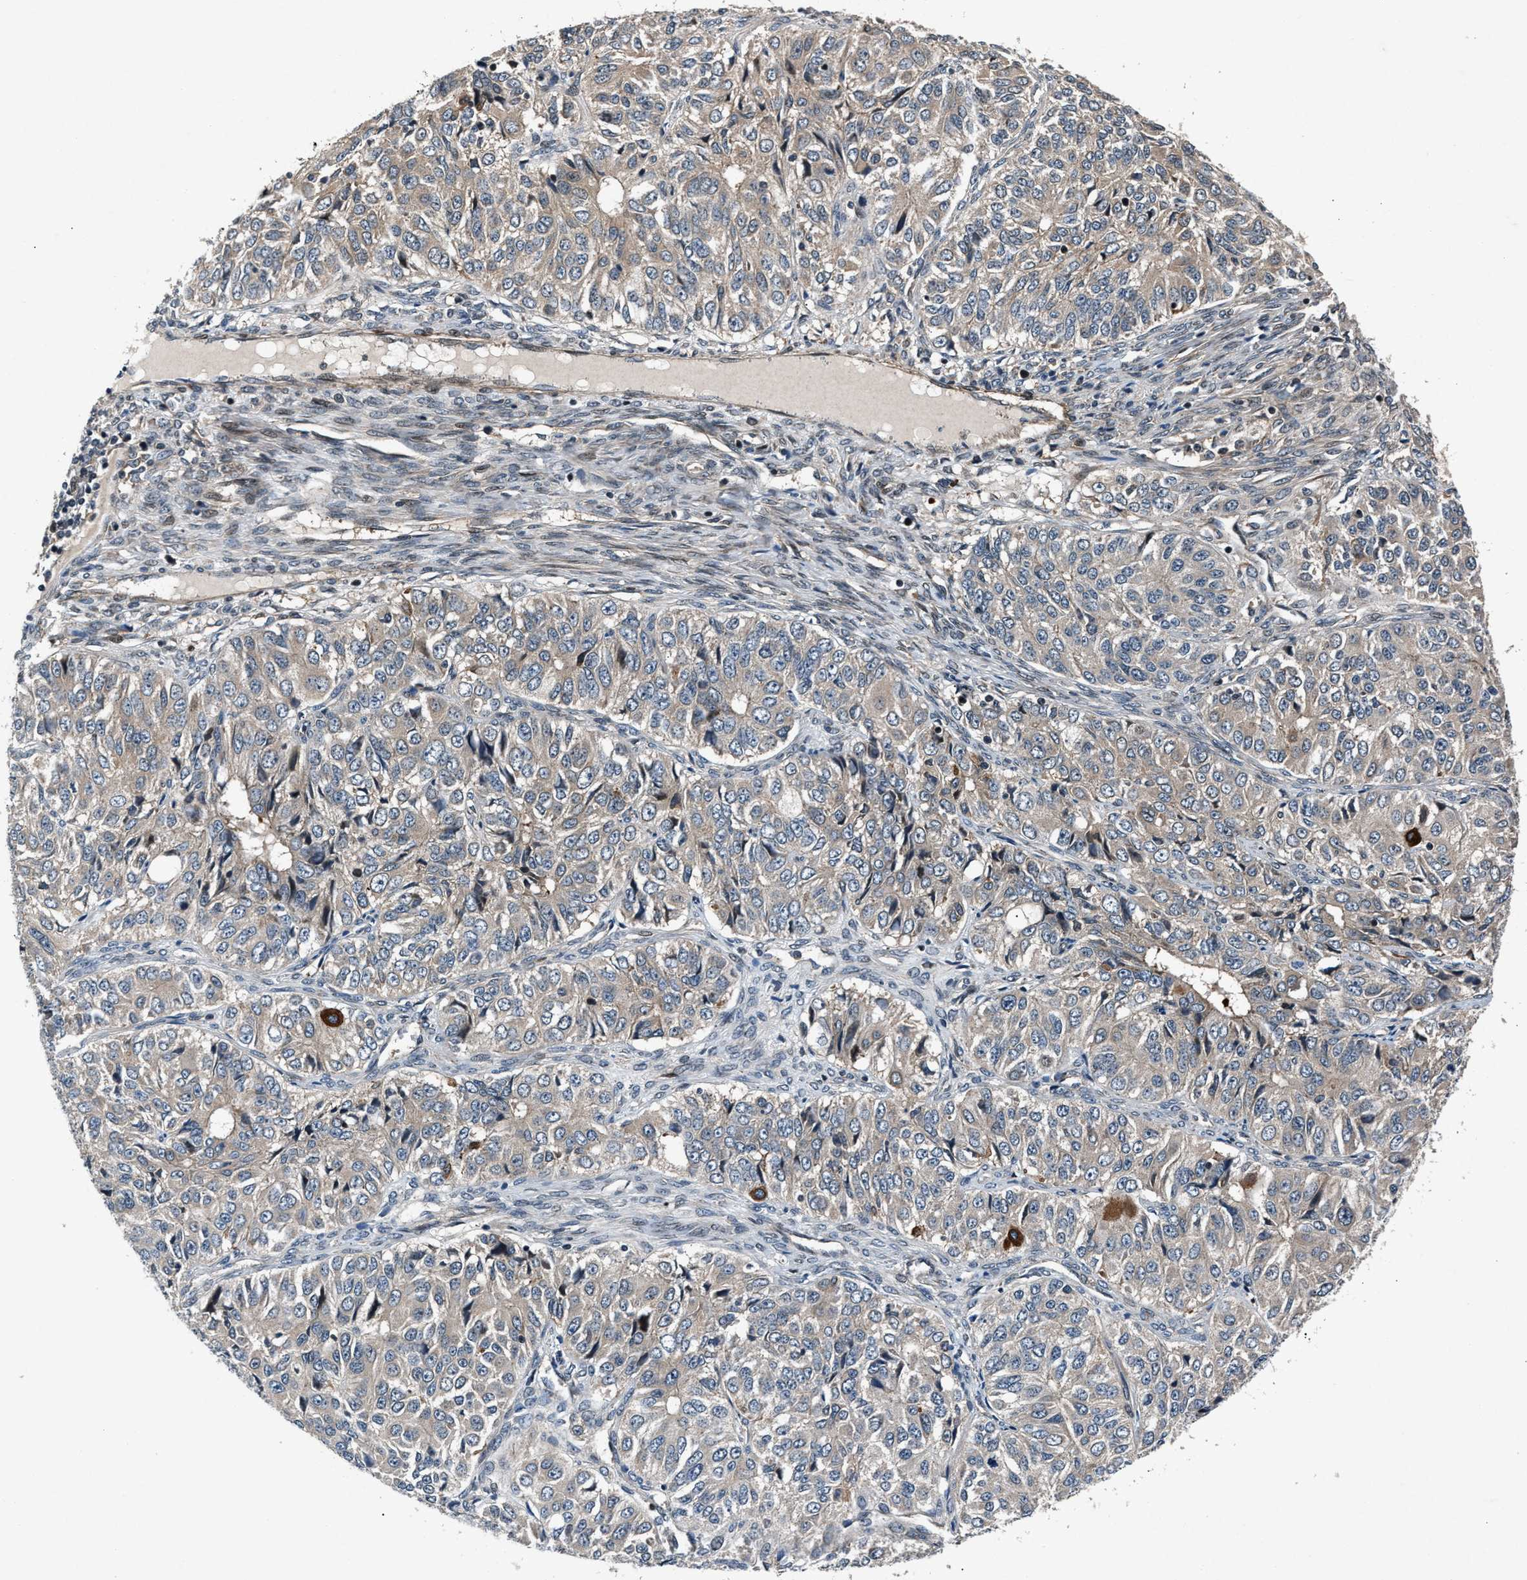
{"staining": {"intensity": "moderate", "quantity": "<25%", "location": "cytoplasmic/membranous"}, "tissue": "ovarian cancer", "cell_type": "Tumor cells", "image_type": "cancer", "snomed": [{"axis": "morphology", "description": "Carcinoma, endometroid"}, {"axis": "topography", "description": "Ovary"}], "caption": "IHC image of neoplastic tissue: ovarian cancer stained using immunohistochemistry (IHC) demonstrates low levels of moderate protein expression localized specifically in the cytoplasmic/membranous of tumor cells, appearing as a cytoplasmic/membranous brown color.", "gene": "DYNC2I1", "patient": {"sex": "female", "age": 51}}